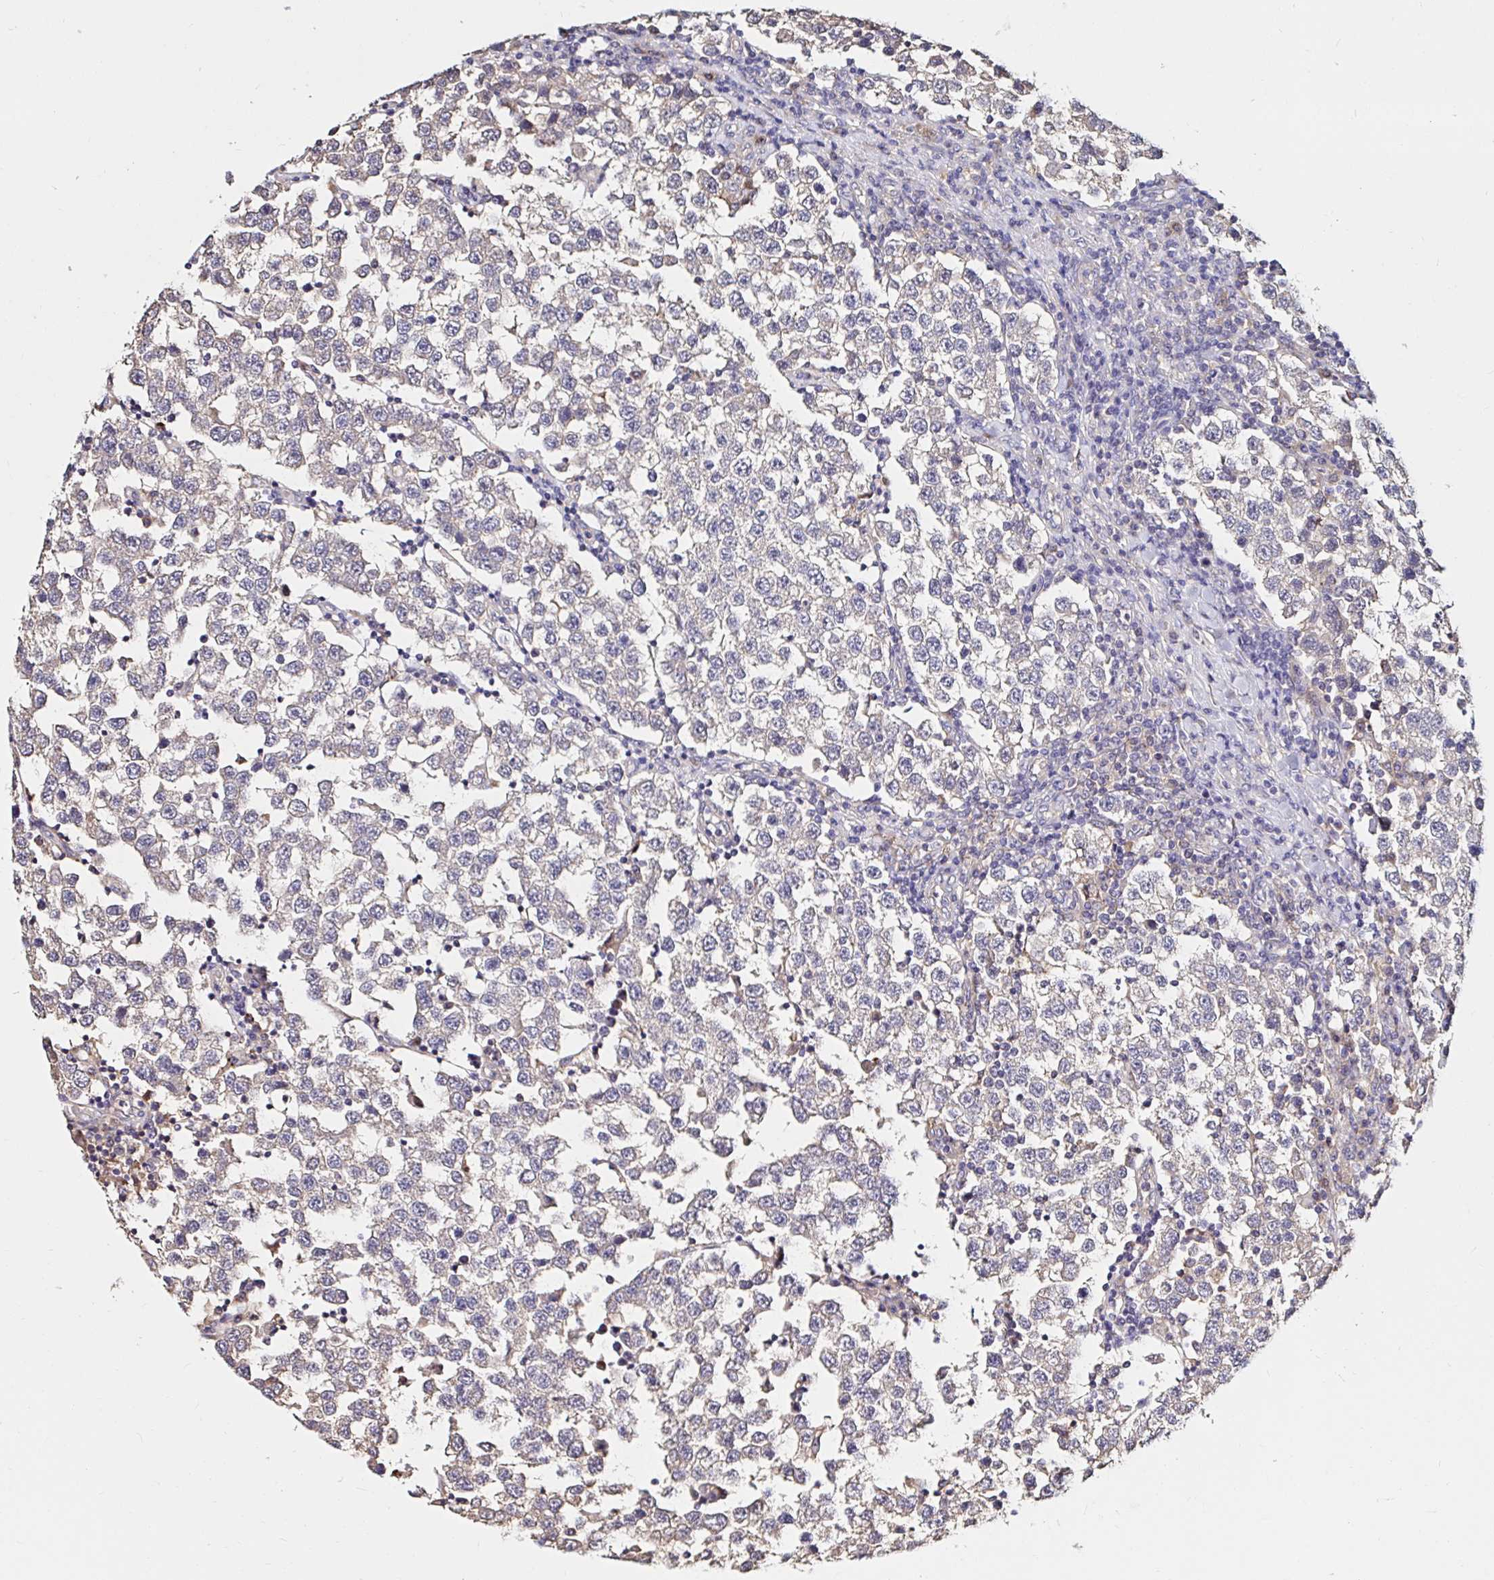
{"staining": {"intensity": "negative", "quantity": "none", "location": "none"}, "tissue": "testis cancer", "cell_type": "Tumor cells", "image_type": "cancer", "snomed": [{"axis": "morphology", "description": "Seminoma, NOS"}, {"axis": "topography", "description": "Testis"}], "caption": "This is a image of immunohistochemistry staining of seminoma (testis), which shows no expression in tumor cells.", "gene": "RSRP1", "patient": {"sex": "male", "age": 34}}